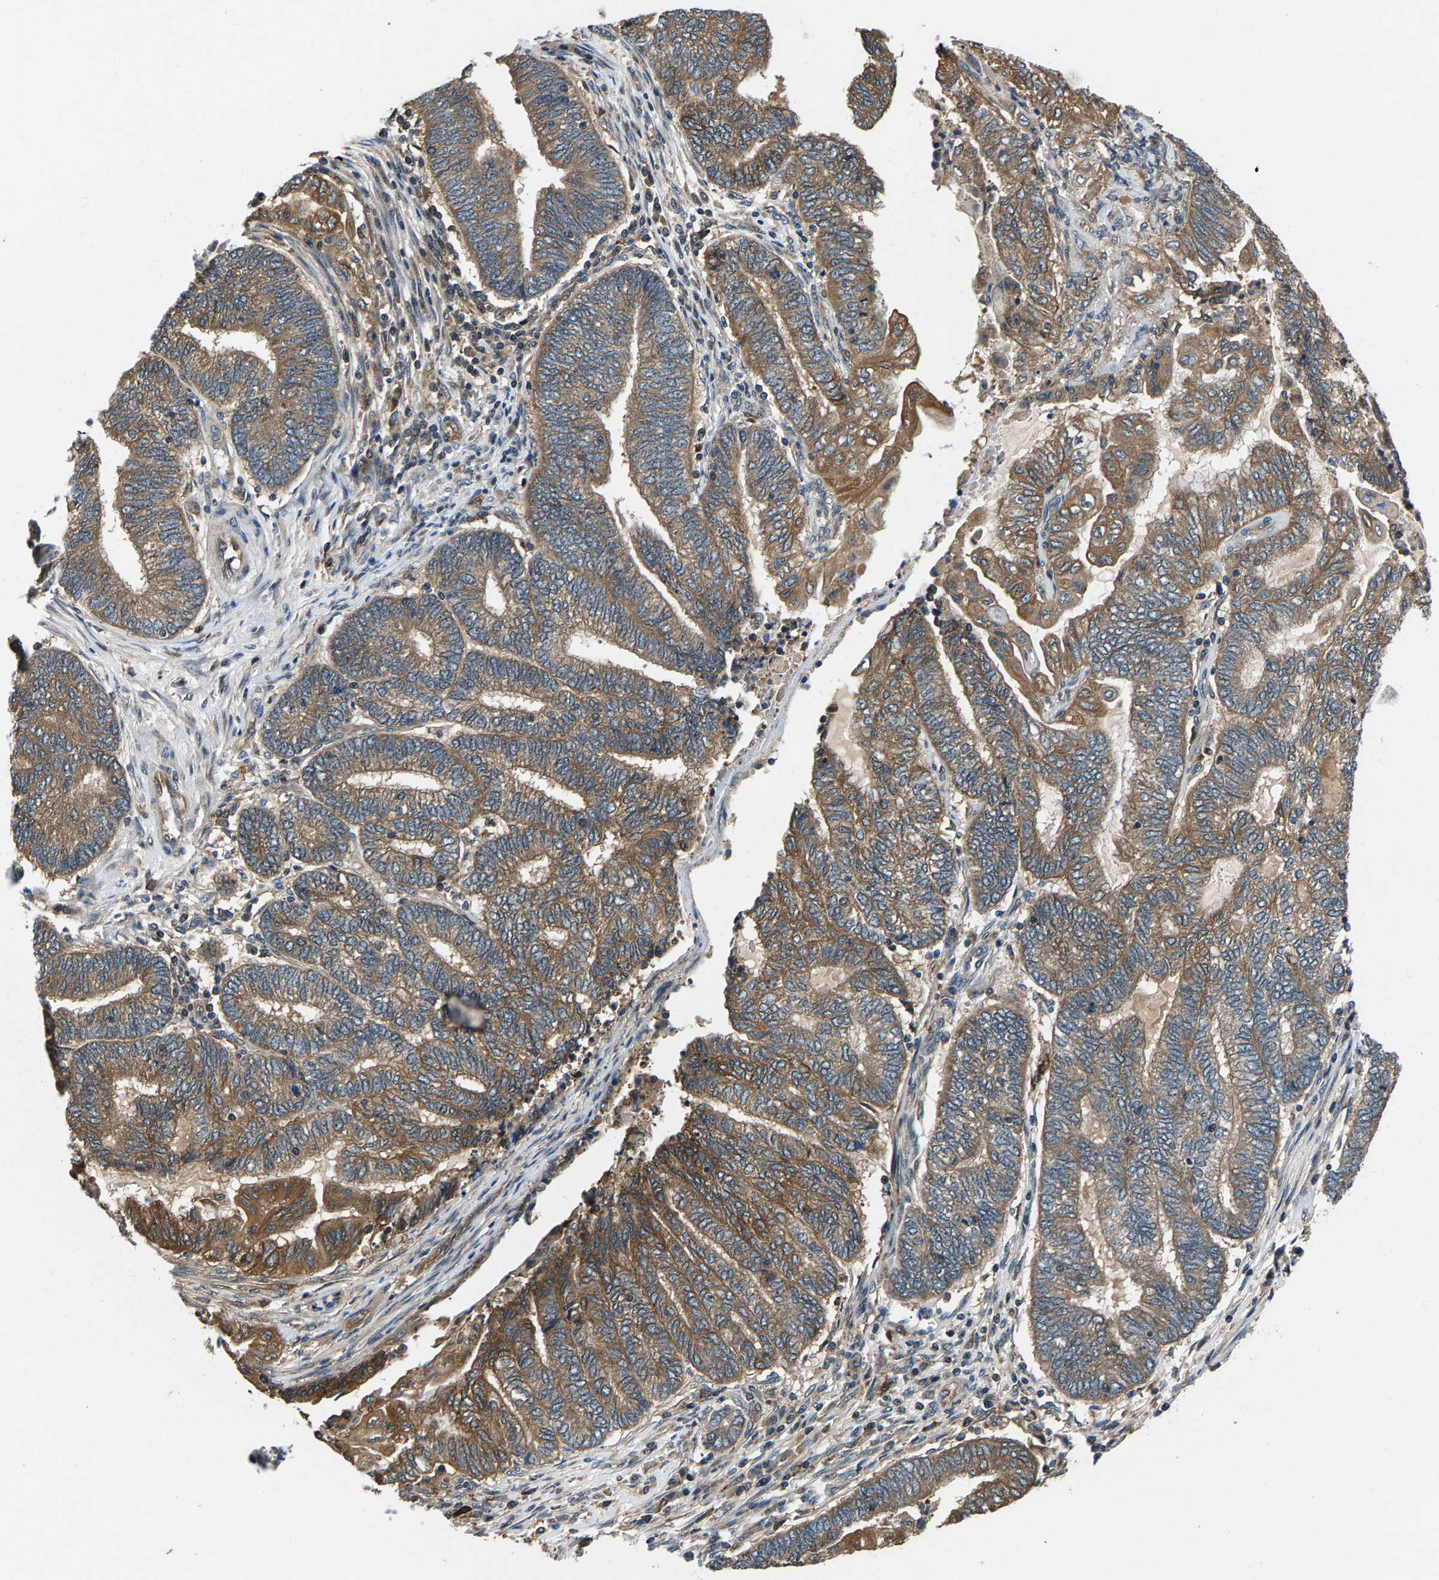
{"staining": {"intensity": "moderate", "quantity": ">75%", "location": "cytoplasmic/membranous"}, "tissue": "endometrial cancer", "cell_type": "Tumor cells", "image_type": "cancer", "snomed": [{"axis": "morphology", "description": "Adenocarcinoma, NOS"}, {"axis": "topography", "description": "Uterus"}, {"axis": "topography", "description": "Endometrium"}], "caption": "Adenocarcinoma (endometrial) tissue exhibits moderate cytoplasmic/membranous positivity in about >75% of tumor cells", "gene": "FAM78A", "patient": {"sex": "female", "age": 70}}